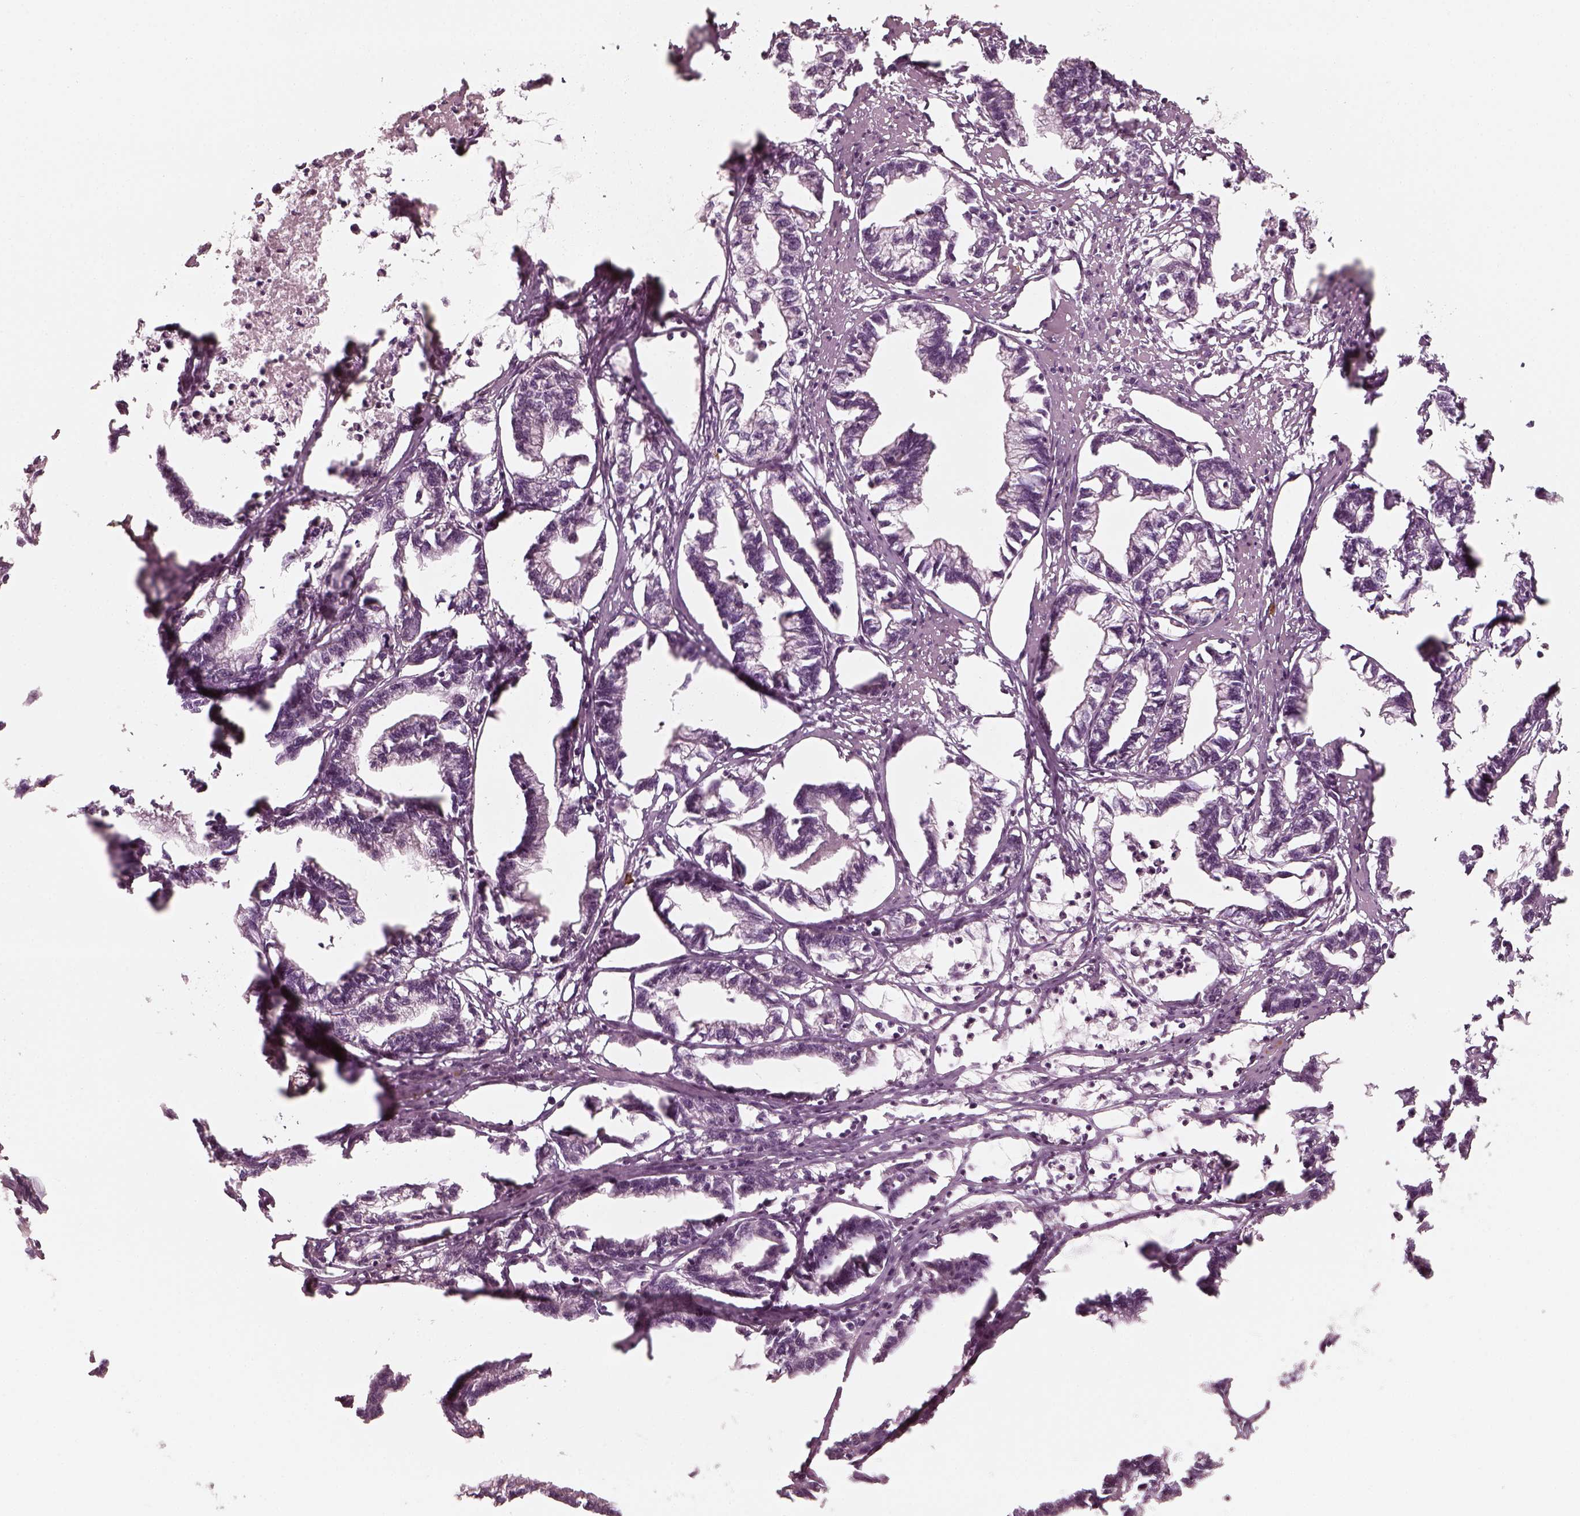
{"staining": {"intensity": "negative", "quantity": "none", "location": "none"}, "tissue": "stomach cancer", "cell_type": "Tumor cells", "image_type": "cancer", "snomed": [{"axis": "morphology", "description": "Adenocarcinoma, NOS"}, {"axis": "topography", "description": "Stomach"}], "caption": "This is an IHC histopathology image of stomach cancer. There is no positivity in tumor cells.", "gene": "CNTN1", "patient": {"sex": "male", "age": 83}}